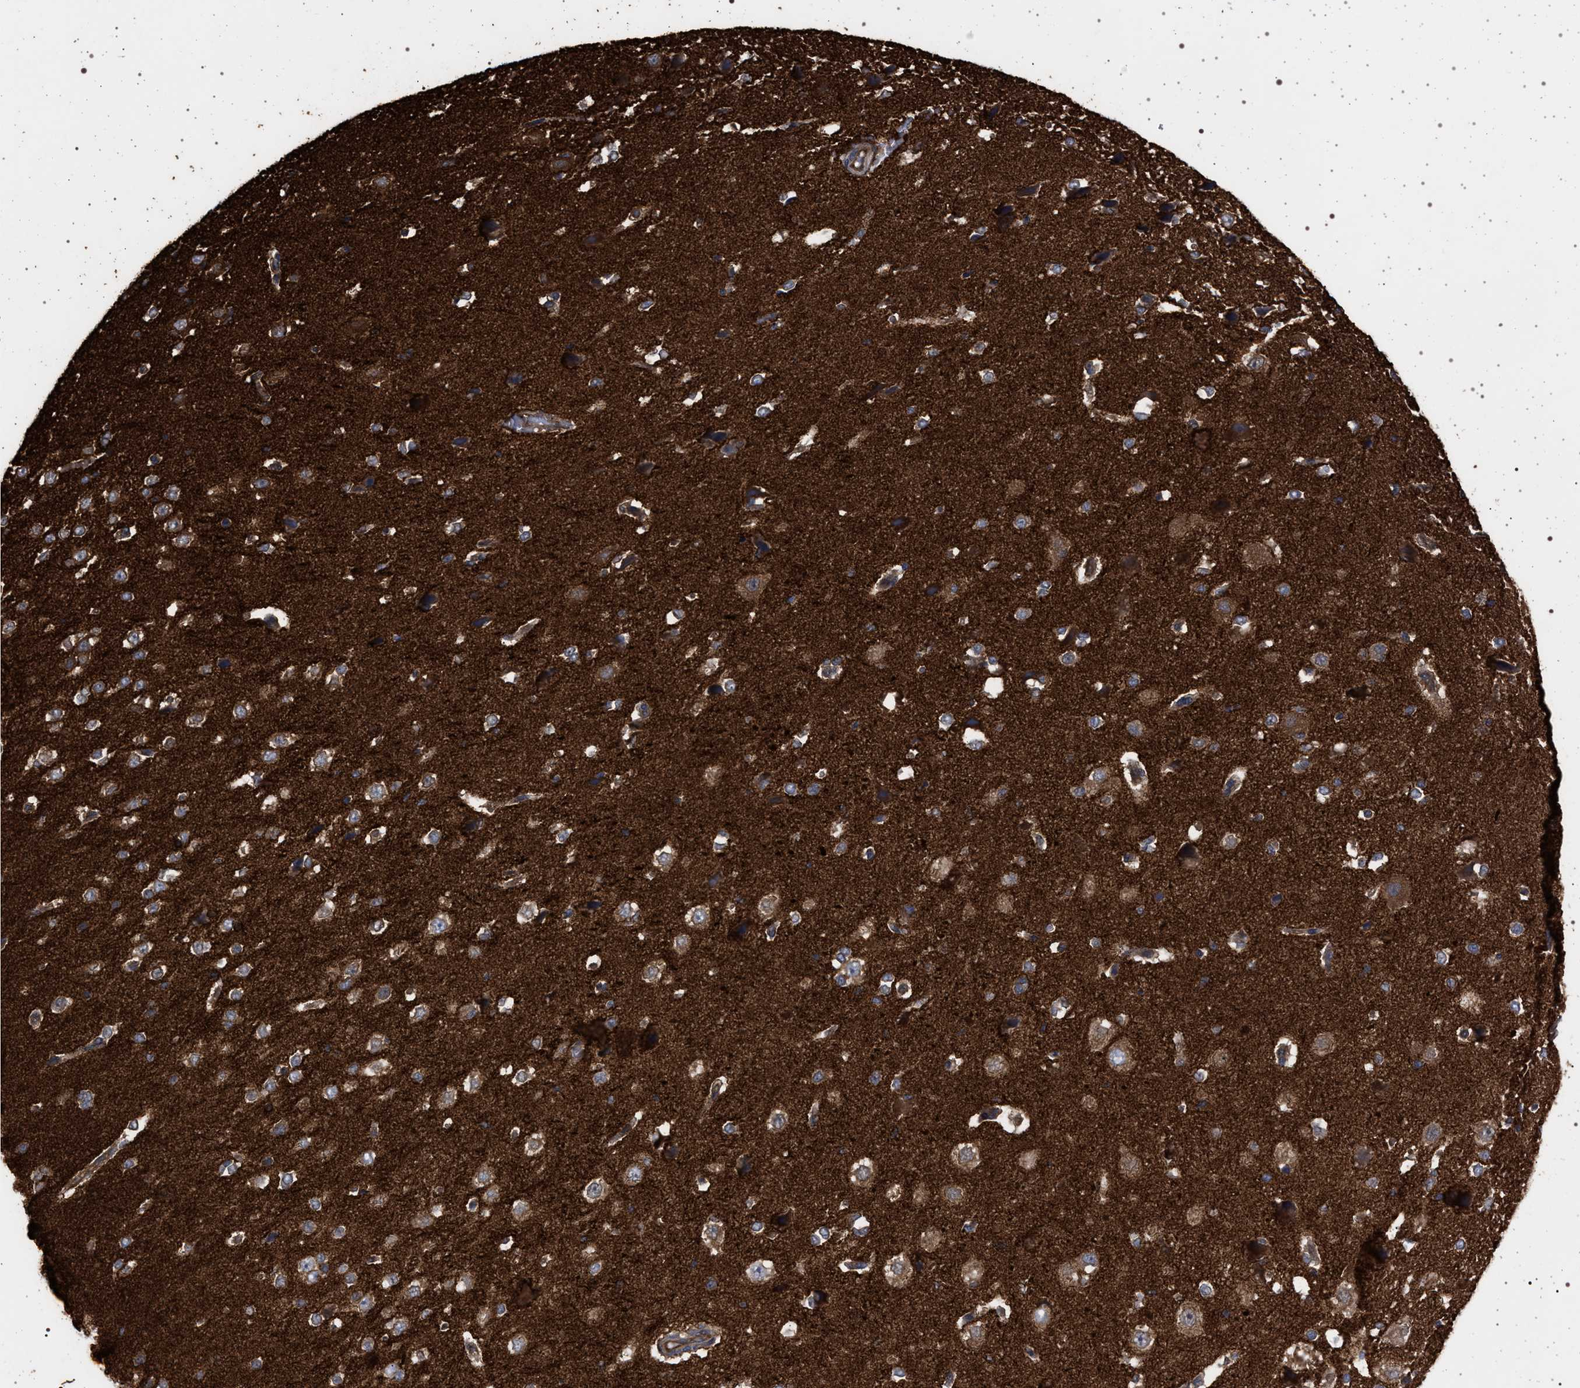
{"staining": {"intensity": "moderate", "quantity": ">75%", "location": "cytoplasmic/membranous"}, "tissue": "cerebral cortex", "cell_type": "Endothelial cells", "image_type": "normal", "snomed": [{"axis": "morphology", "description": "Normal tissue, NOS"}, {"axis": "morphology", "description": "Developmental malformation"}, {"axis": "topography", "description": "Cerebral cortex"}], "caption": "A photomicrograph of cerebral cortex stained for a protein exhibits moderate cytoplasmic/membranous brown staining in endothelial cells.", "gene": "IFT20", "patient": {"sex": "female", "age": 30}}